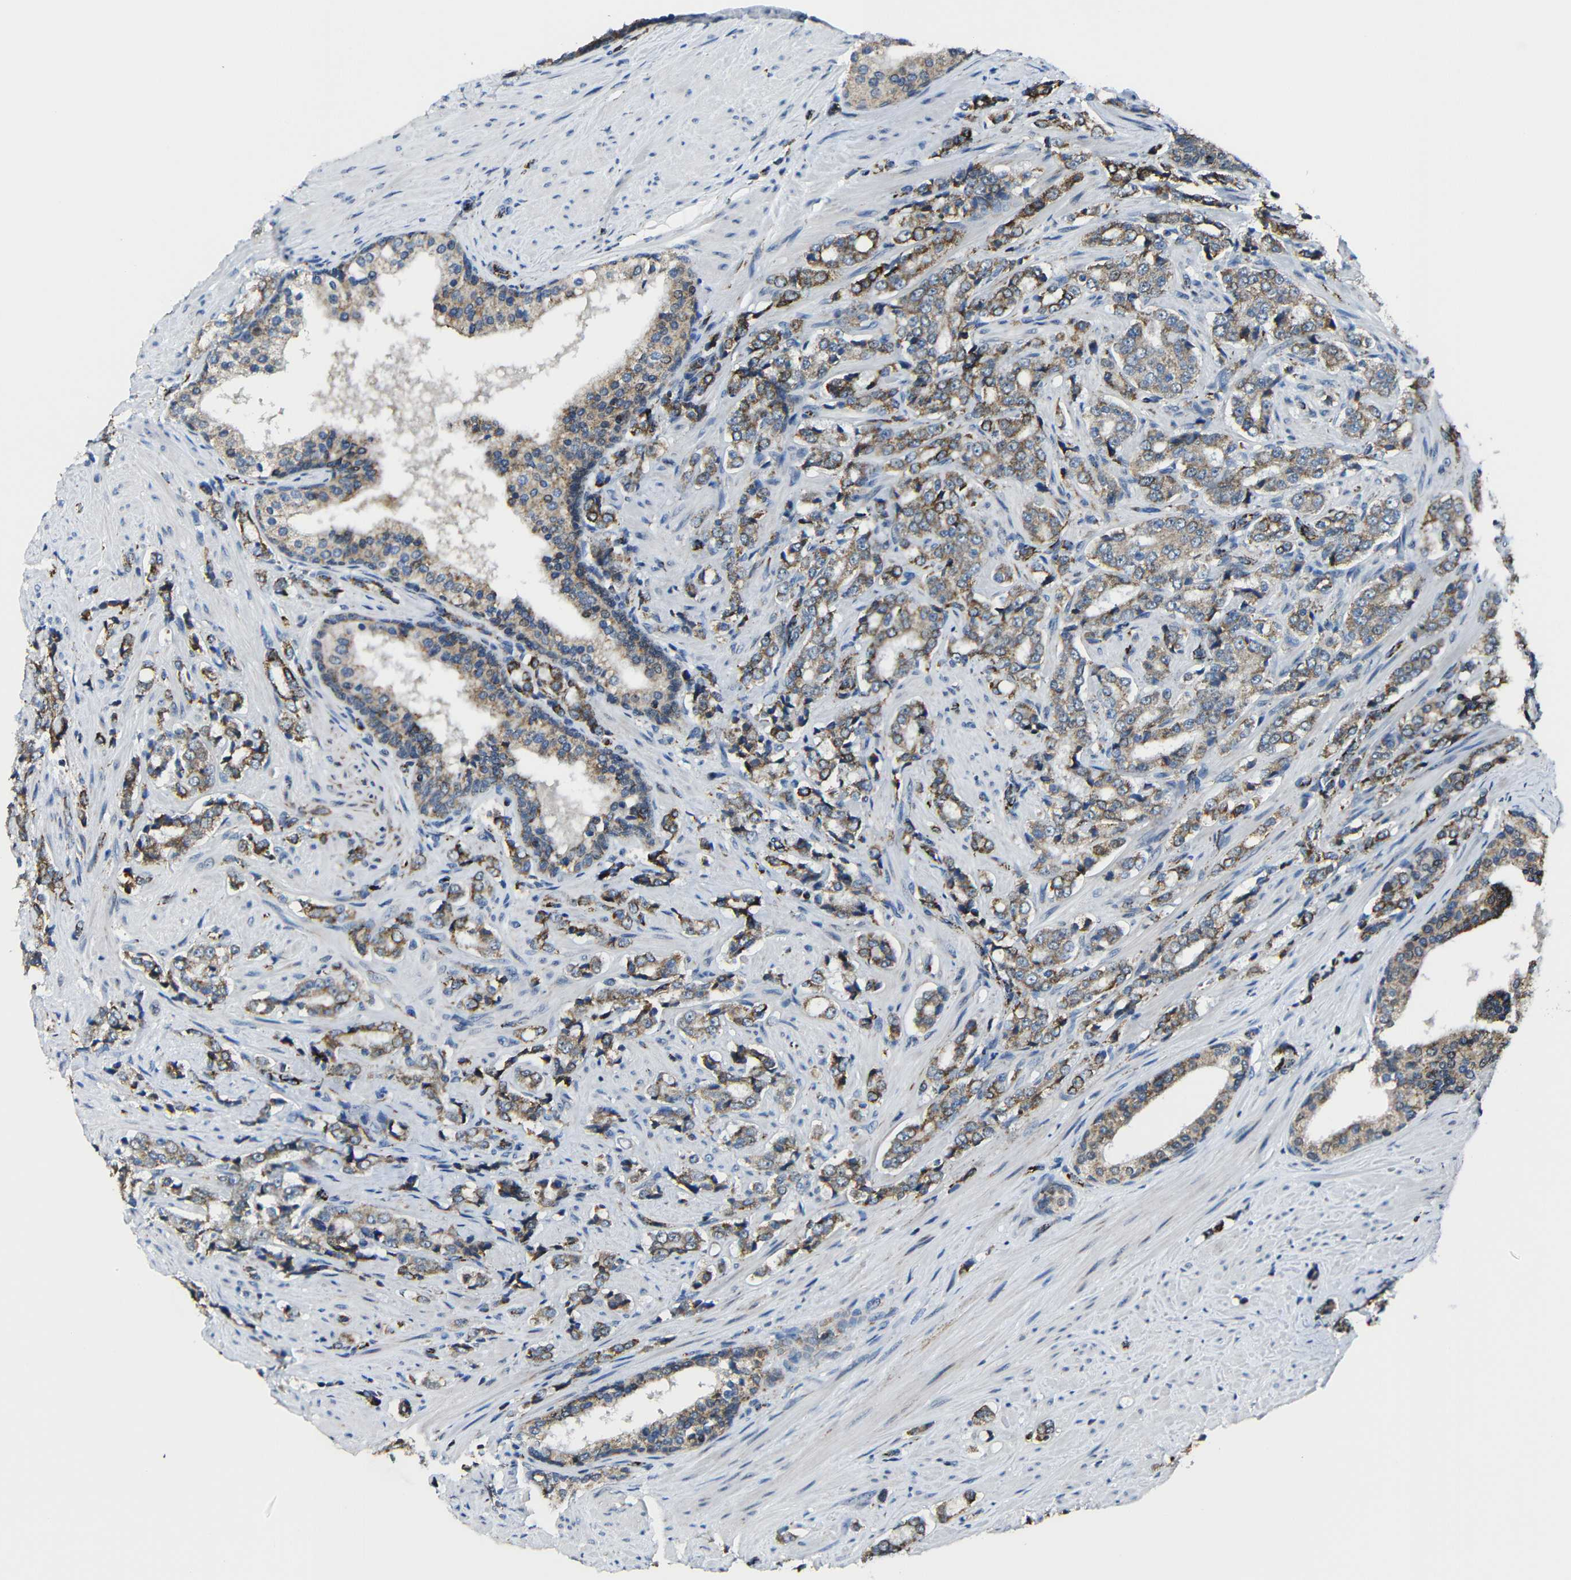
{"staining": {"intensity": "moderate", "quantity": "25%-75%", "location": "cytoplasmic/membranous"}, "tissue": "prostate cancer", "cell_type": "Tumor cells", "image_type": "cancer", "snomed": [{"axis": "morphology", "description": "Adenocarcinoma, Low grade"}, {"axis": "topography", "description": "Prostate"}], "caption": "Prostate cancer (low-grade adenocarcinoma) stained with a brown dye shows moderate cytoplasmic/membranous positive staining in approximately 25%-75% of tumor cells.", "gene": "CA5B", "patient": {"sex": "male", "age": 60}}